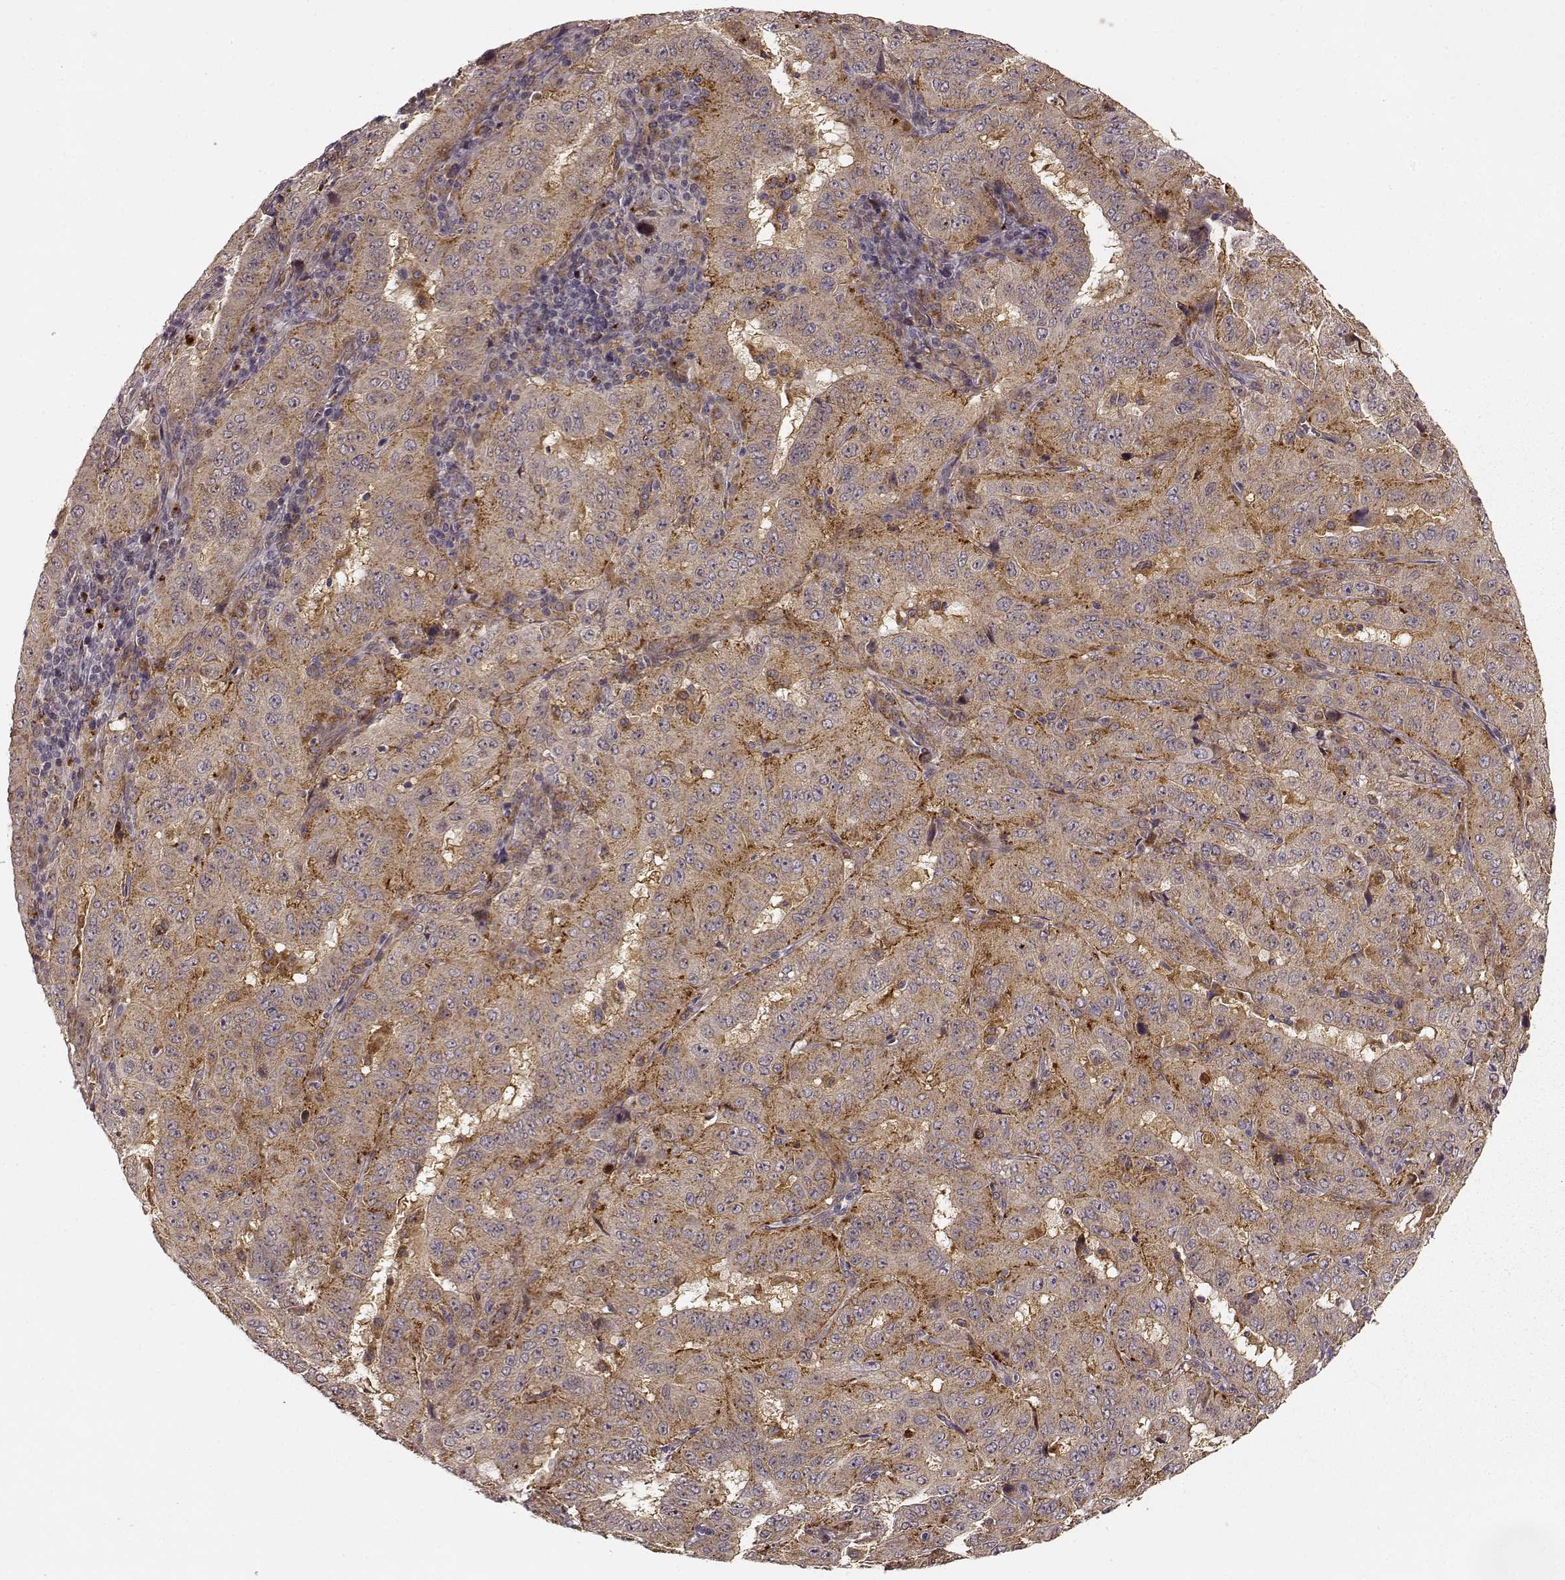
{"staining": {"intensity": "weak", "quantity": ">75%", "location": "cytoplasmic/membranous"}, "tissue": "pancreatic cancer", "cell_type": "Tumor cells", "image_type": "cancer", "snomed": [{"axis": "morphology", "description": "Adenocarcinoma, NOS"}, {"axis": "topography", "description": "Pancreas"}], "caption": "This is a photomicrograph of immunohistochemistry (IHC) staining of pancreatic adenocarcinoma, which shows weak positivity in the cytoplasmic/membranous of tumor cells.", "gene": "SLC12A9", "patient": {"sex": "male", "age": 63}}